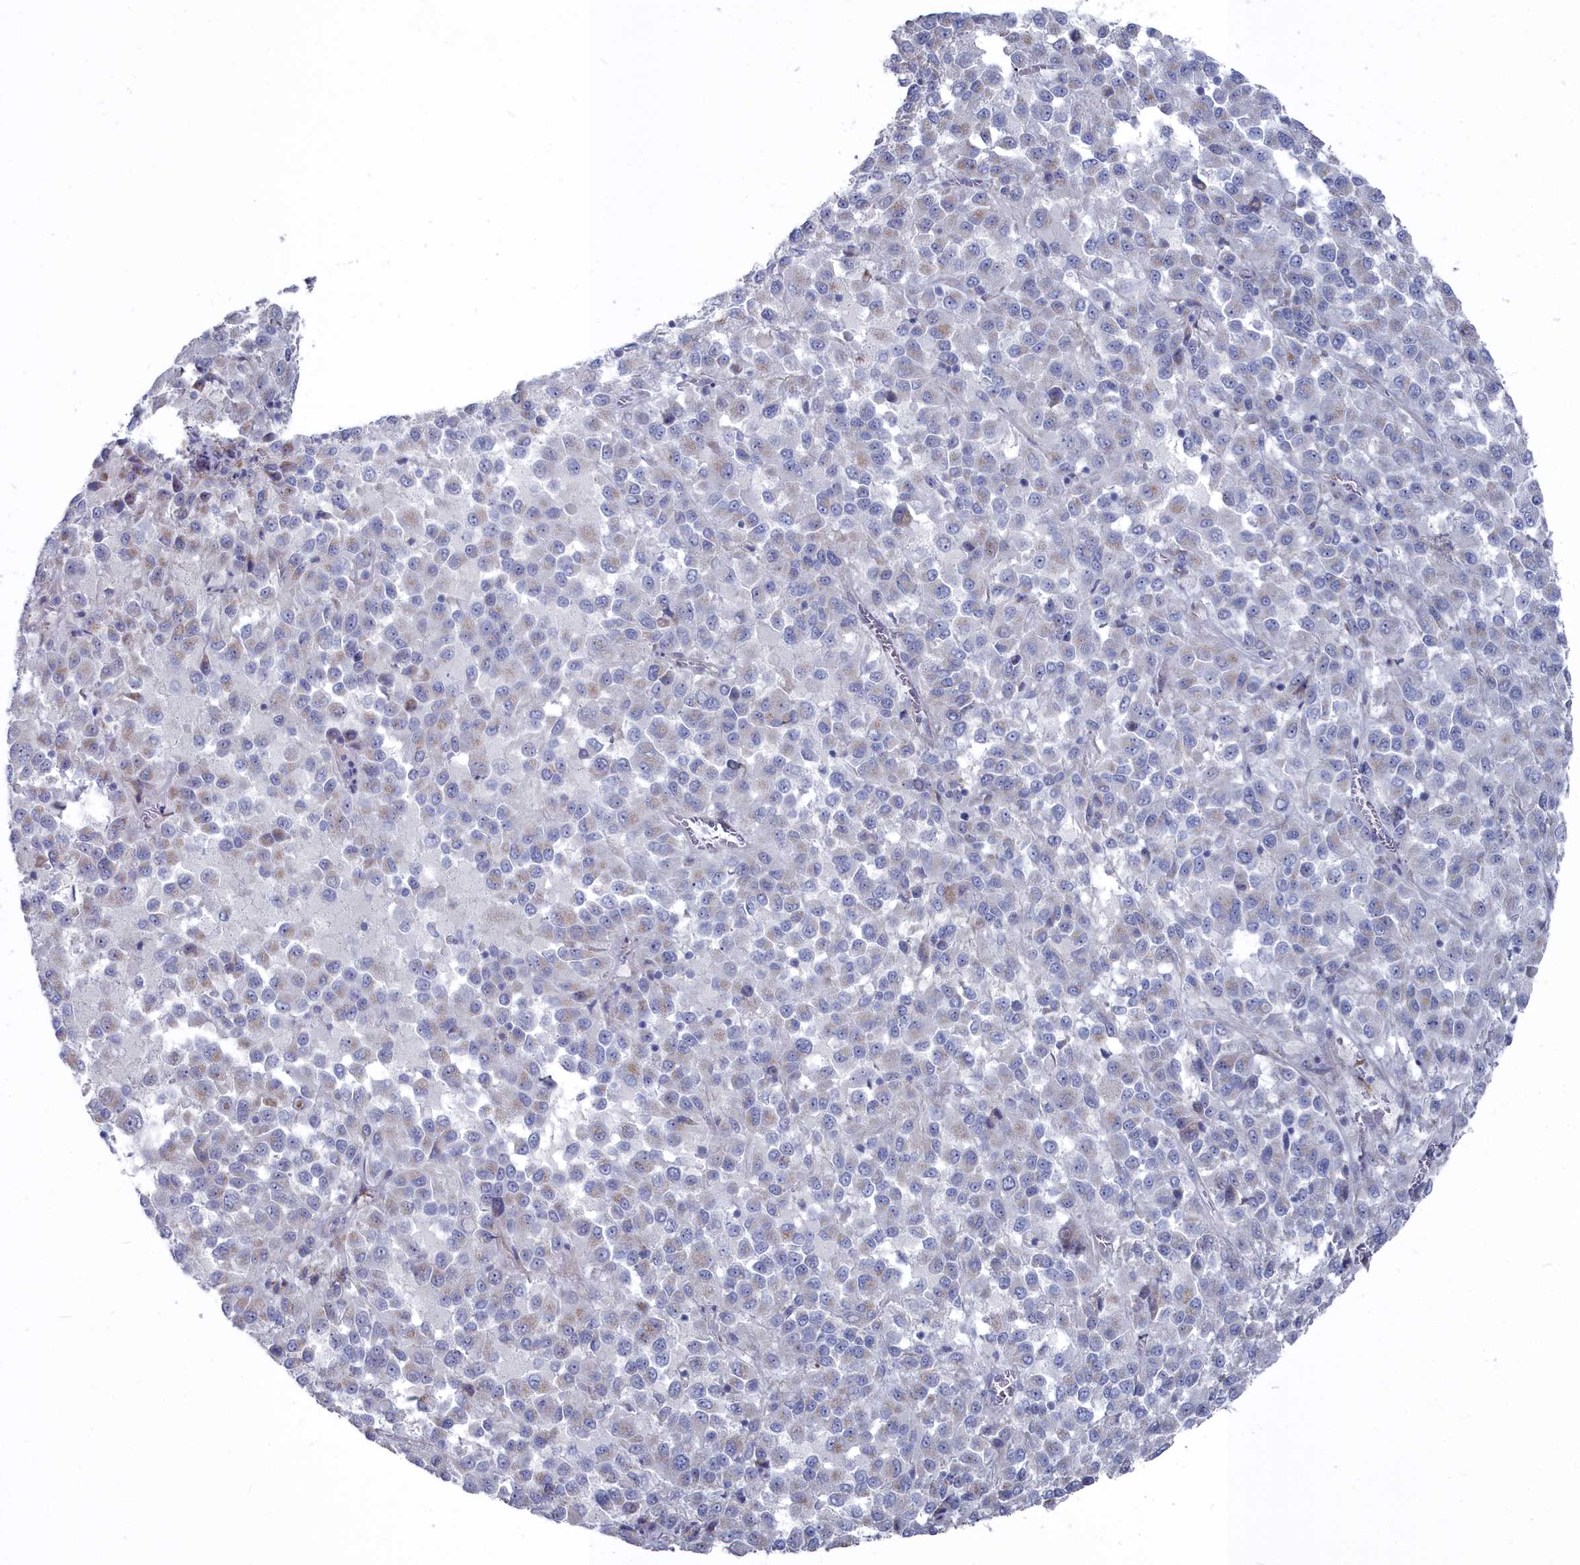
{"staining": {"intensity": "weak", "quantity": "<25%", "location": "cytoplasmic/membranous"}, "tissue": "melanoma", "cell_type": "Tumor cells", "image_type": "cancer", "snomed": [{"axis": "morphology", "description": "Malignant melanoma, Metastatic site"}, {"axis": "topography", "description": "Lung"}], "caption": "Immunohistochemistry (IHC) image of melanoma stained for a protein (brown), which exhibits no staining in tumor cells.", "gene": "SHISAL2A", "patient": {"sex": "male", "age": 64}}